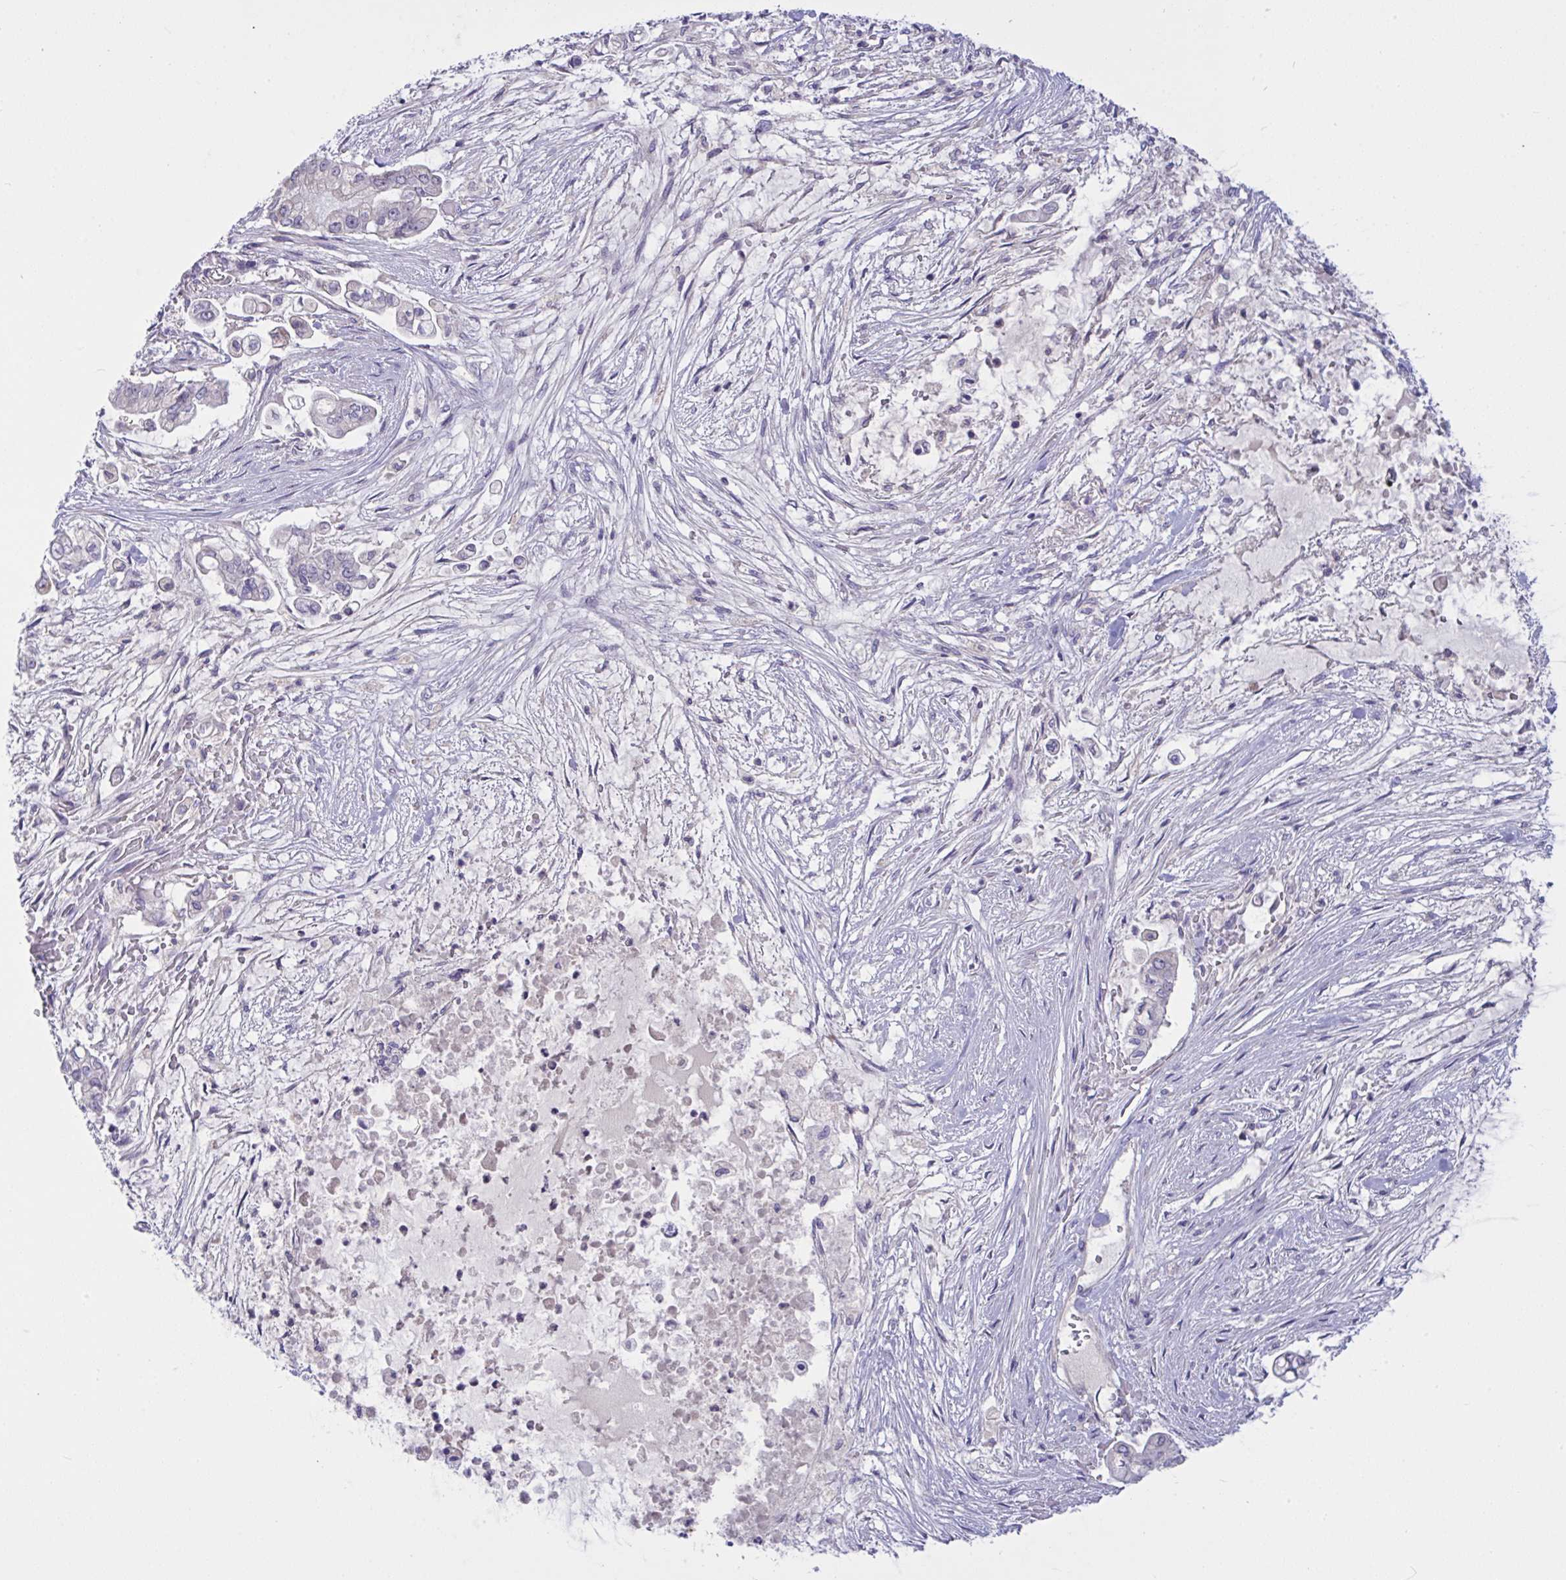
{"staining": {"intensity": "negative", "quantity": "none", "location": "none"}, "tissue": "pancreatic cancer", "cell_type": "Tumor cells", "image_type": "cancer", "snomed": [{"axis": "morphology", "description": "Adenocarcinoma, NOS"}, {"axis": "topography", "description": "Pancreas"}], "caption": "IHC of human pancreatic cancer (adenocarcinoma) shows no positivity in tumor cells. (DAB IHC with hematoxylin counter stain).", "gene": "TMEM41A", "patient": {"sex": "female", "age": 69}}